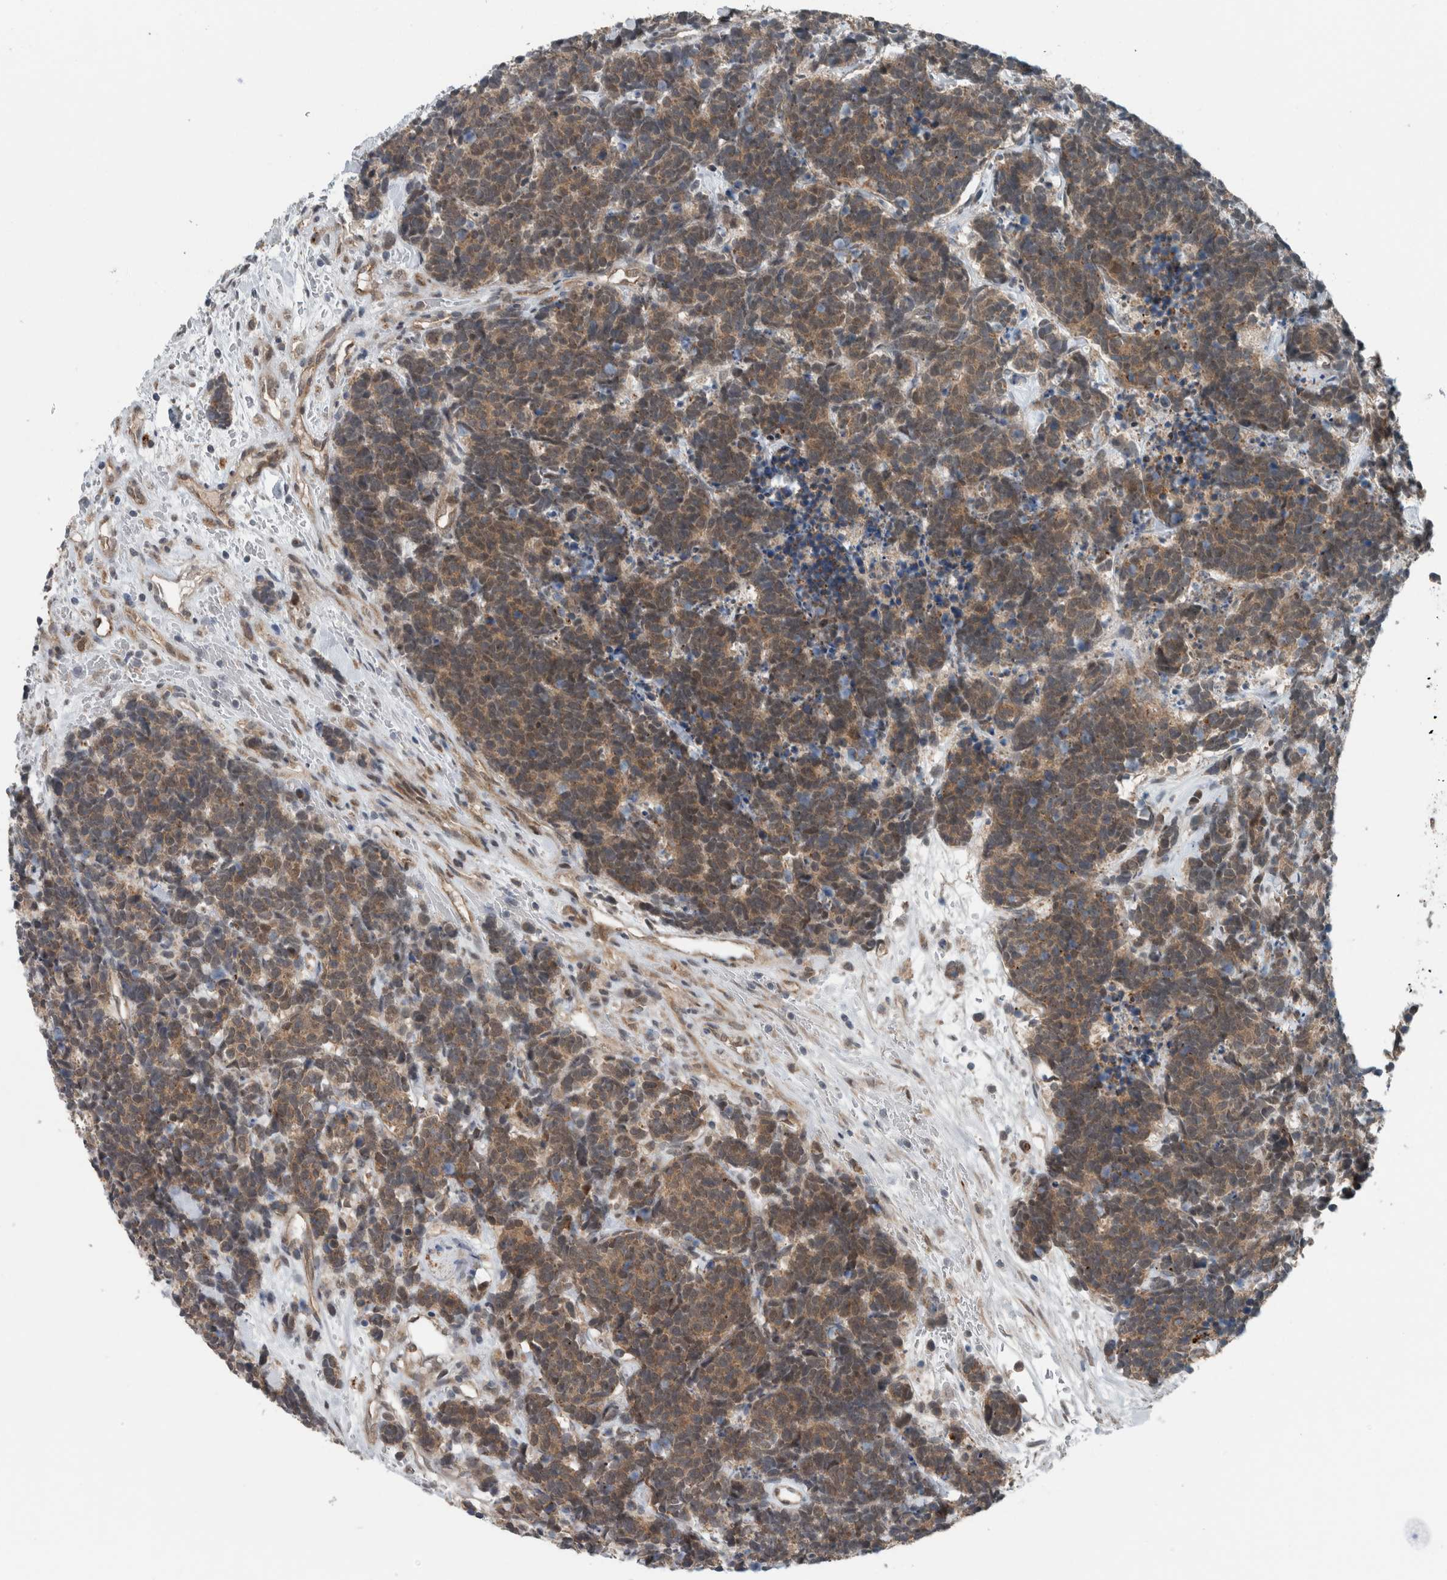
{"staining": {"intensity": "moderate", "quantity": ">75%", "location": "cytoplasmic/membranous"}, "tissue": "carcinoid", "cell_type": "Tumor cells", "image_type": "cancer", "snomed": [{"axis": "morphology", "description": "Carcinoma, NOS"}, {"axis": "morphology", "description": "Carcinoid, malignant, NOS"}, {"axis": "topography", "description": "Urinary bladder"}], "caption": "There is medium levels of moderate cytoplasmic/membranous positivity in tumor cells of carcinoid, as demonstrated by immunohistochemical staining (brown color).", "gene": "GBA2", "patient": {"sex": "male", "age": 57}}